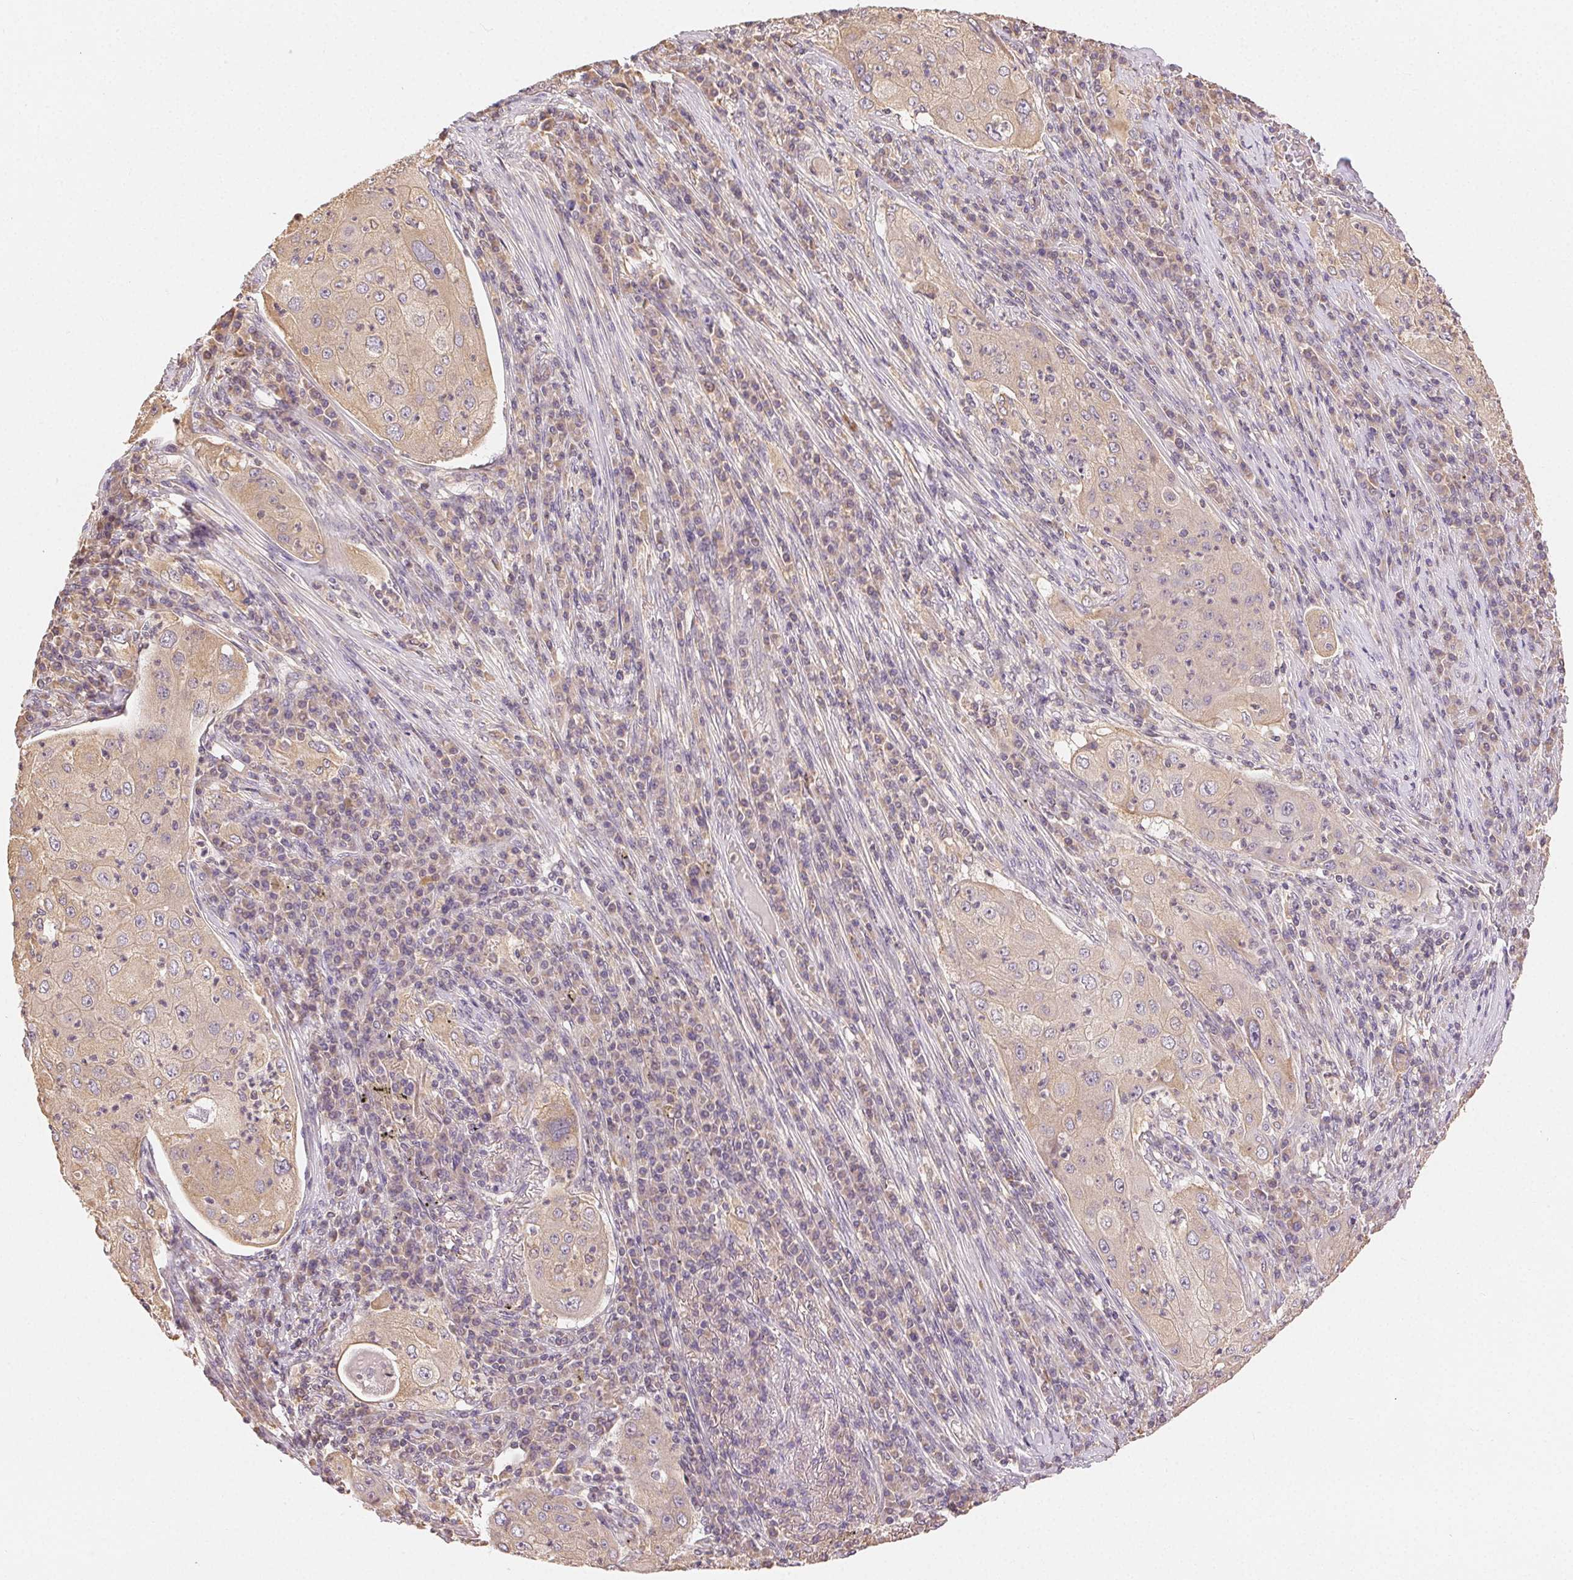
{"staining": {"intensity": "weak", "quantity": "<25%", "location": "cytoplasmic/membranous"}, "tissue": "lung cancer", "cell_type": "Tumor cells", "image_type": "cancer", "snomed": [{"axis": "morphology", "description": "Squamous cell carcinoma, NOS"}, {"axis": "topography", "description": "Lung"}], "caption": "A histopathology image of human lung cancer is negative for staining in tumor cells. (DAB IHC visualized using brightfield microscopy, high magnification).", "gene": "SEZ6L2", "patient": {"sex": "female", "age": 59}}